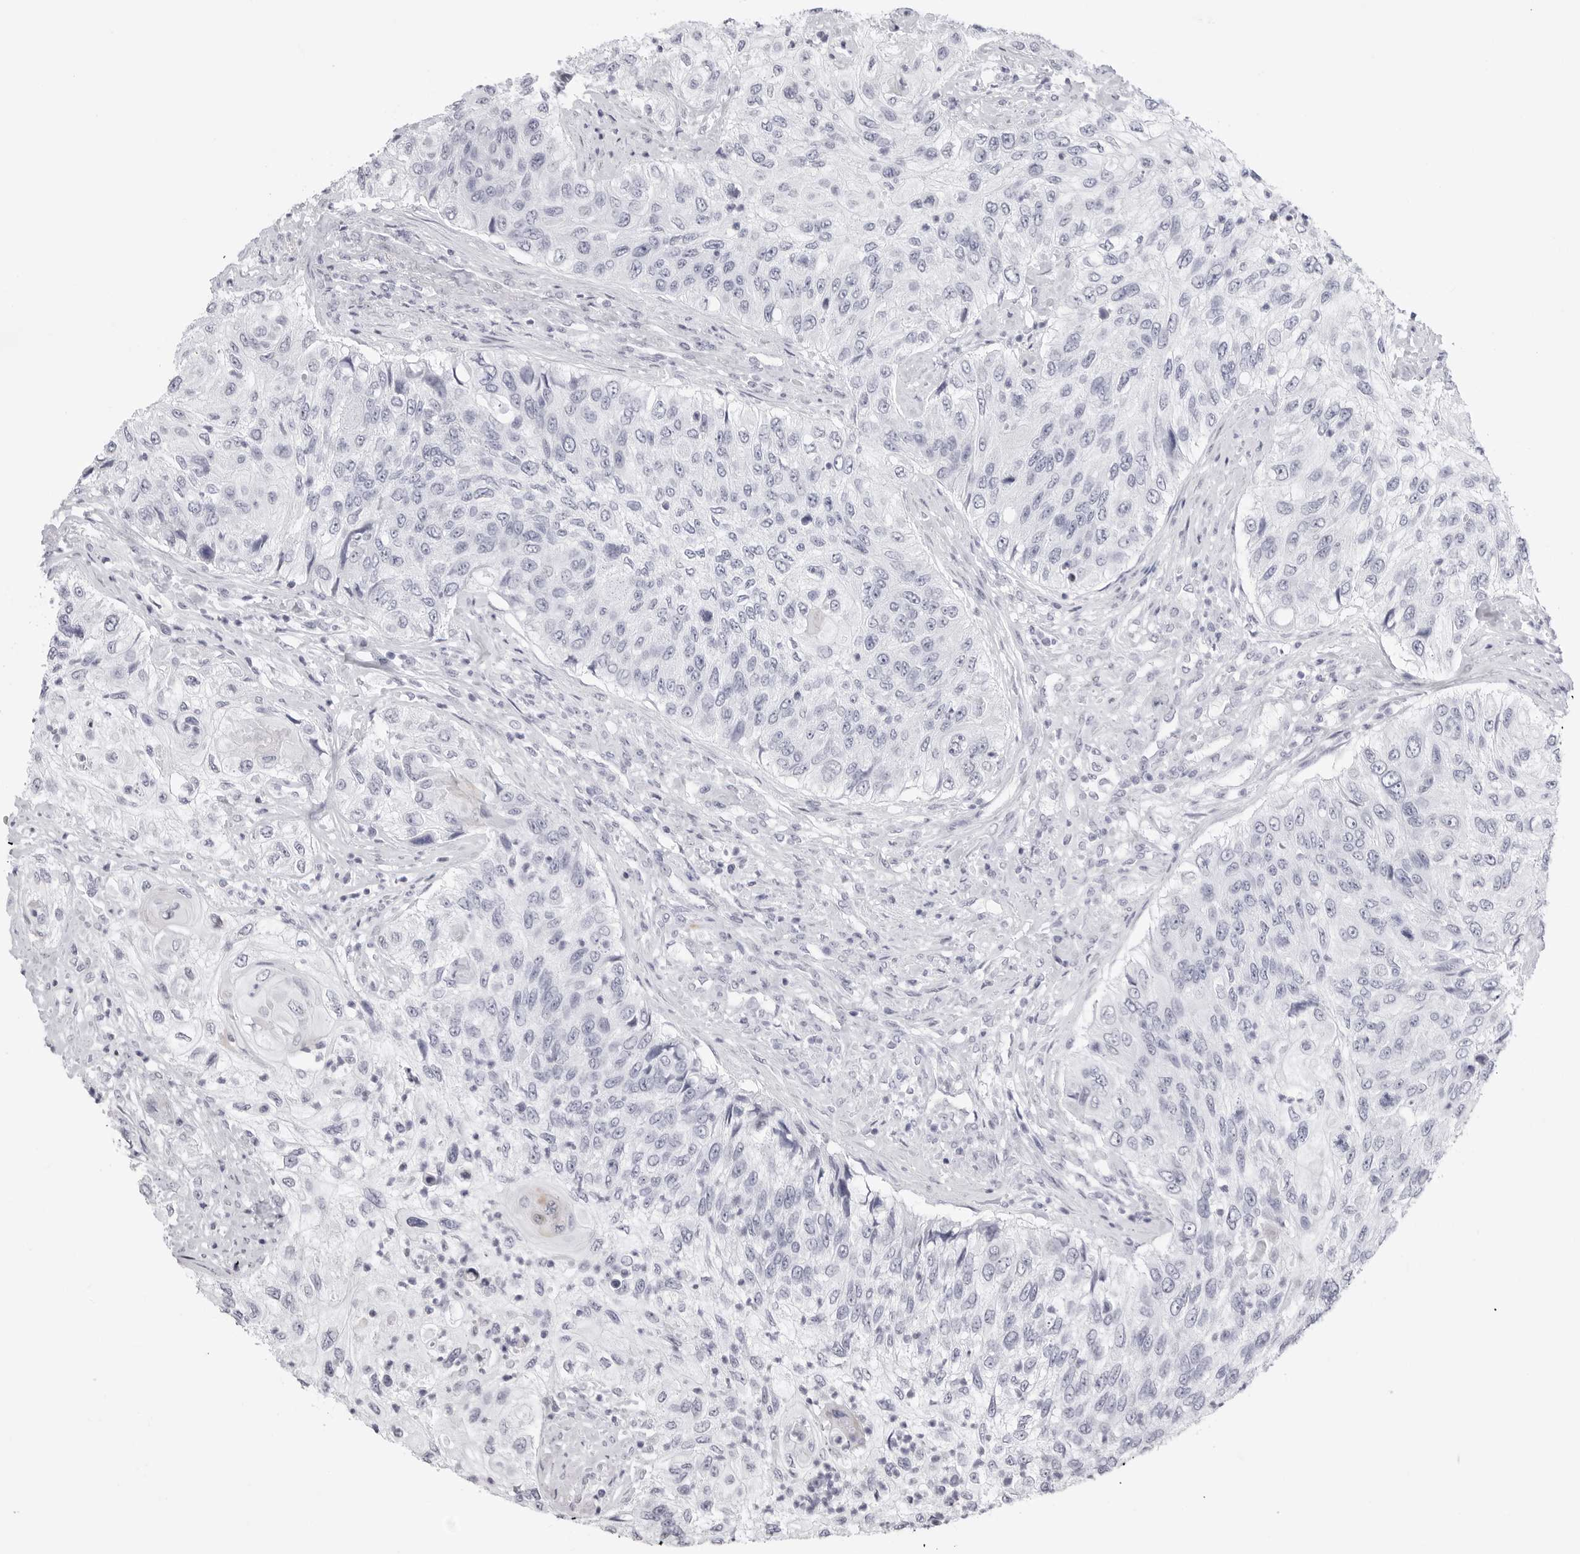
{"staining": {"intensity": "negative", "quantity": "none", "location": "none"}, "tissue": "urothelial cancer", "cell_type": "Tumor cells", "image_type": "cancer", "snomed": [{"axis": "morphology", "description": "Urothelial carcinoma, High grade"}, {"axis": "topography", "description": "Urinary bladder"}], "caption": "Tumor cells are negative for brown protein staining in high-grade urothelial carcinoma.", "gene": "TSSK1B", "patient": {"sex": "female", "age": 60}}